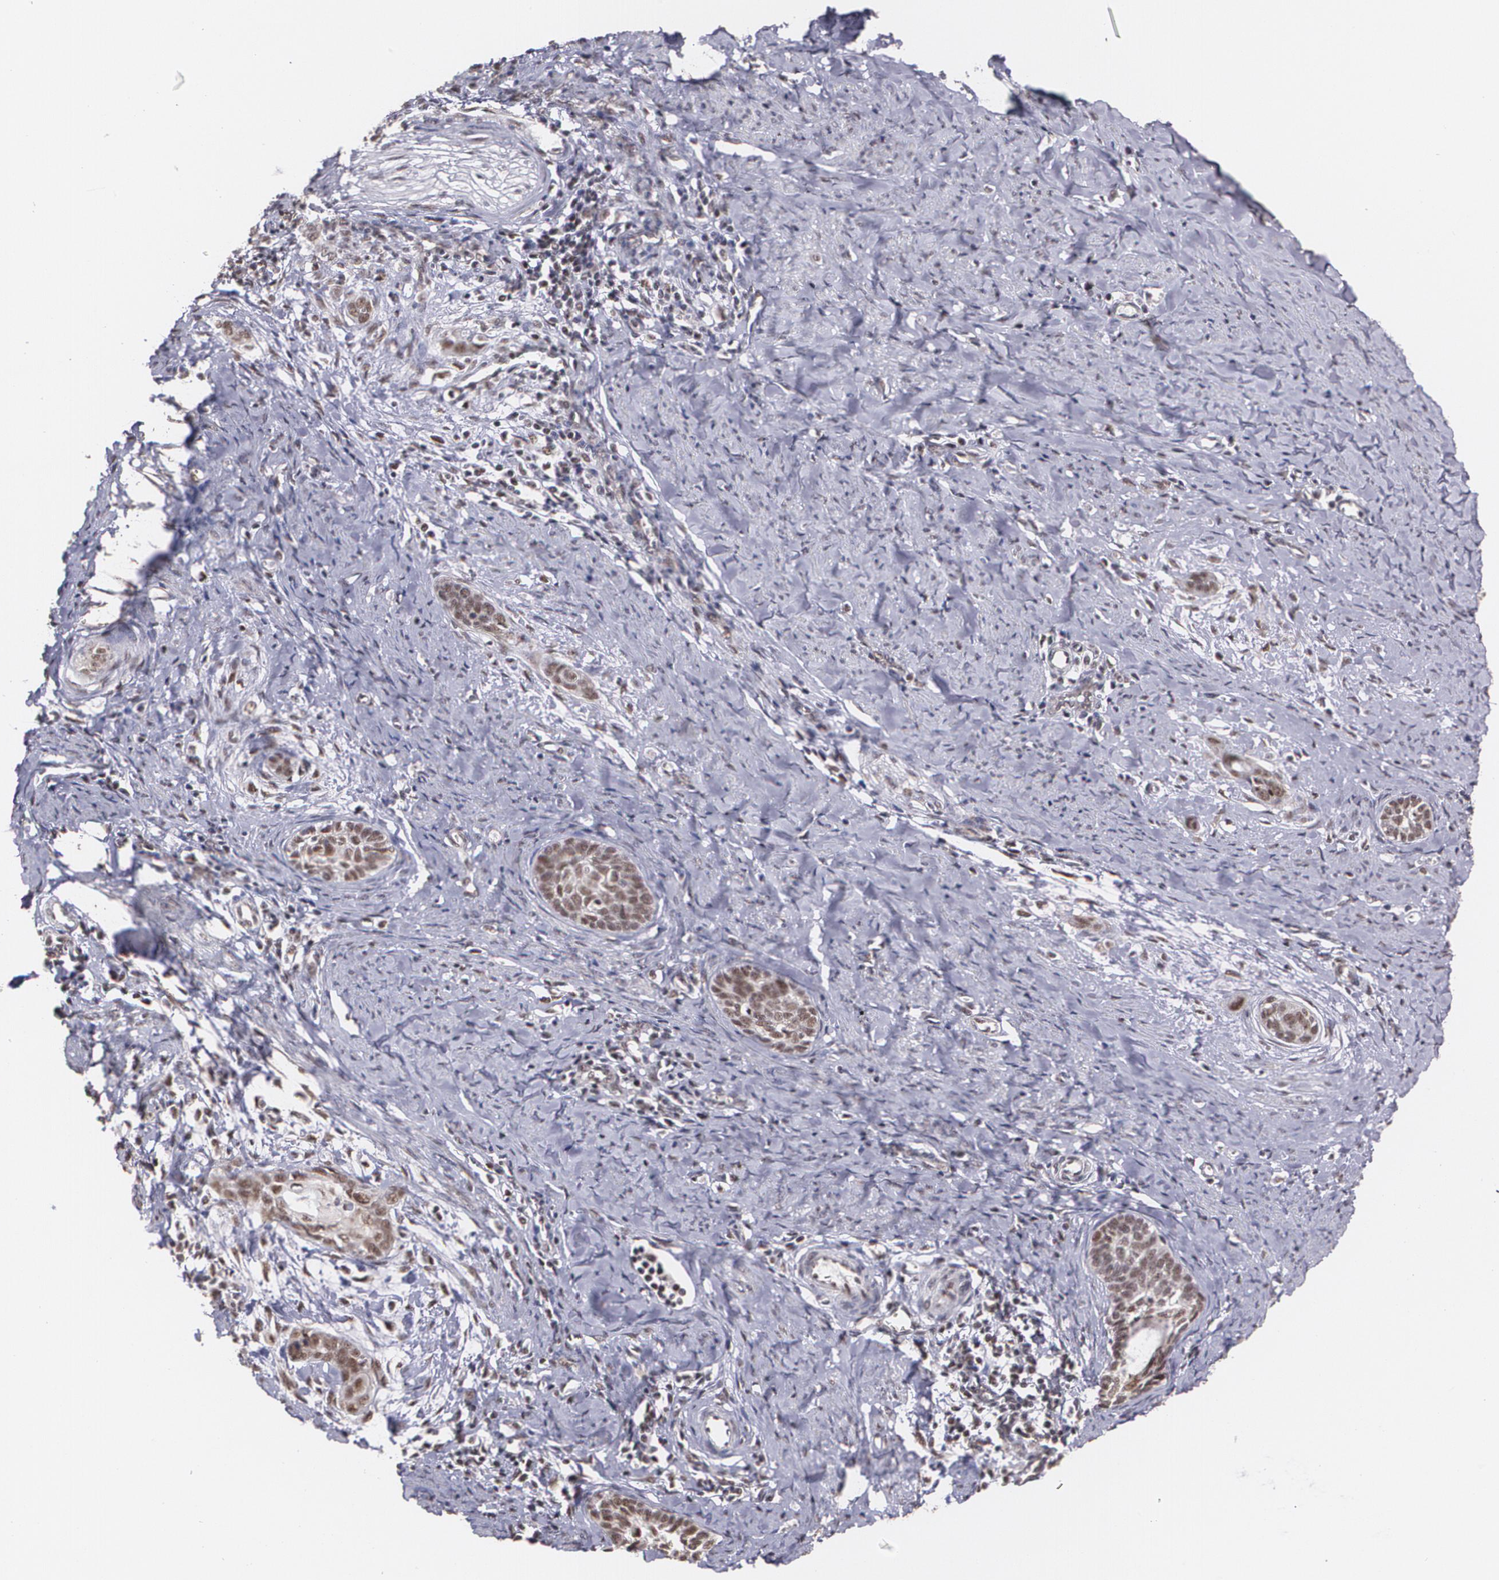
{"staining": {"intensity": "strong", "quantity": ">75%", "location": "cytoplasmic/membranous,nuclear"}, "tissue": "cervical cancer", "cell_type": "Tumor cells", "image_type": "cancer", "snomed": [{"axis": "morphology", "description": "Squamous cell carcinoma, NOS"}, {"axis": "topography", "description": "Cervix"}], "caption": "Strong cytoplasmic/membranous and nuclear protein positivity is identified in approximately >75% of tumor cells in cervical squamous cell carcinoma.", "gene": "C6orf15", "patient": {"sex": "female", "age": 33}}